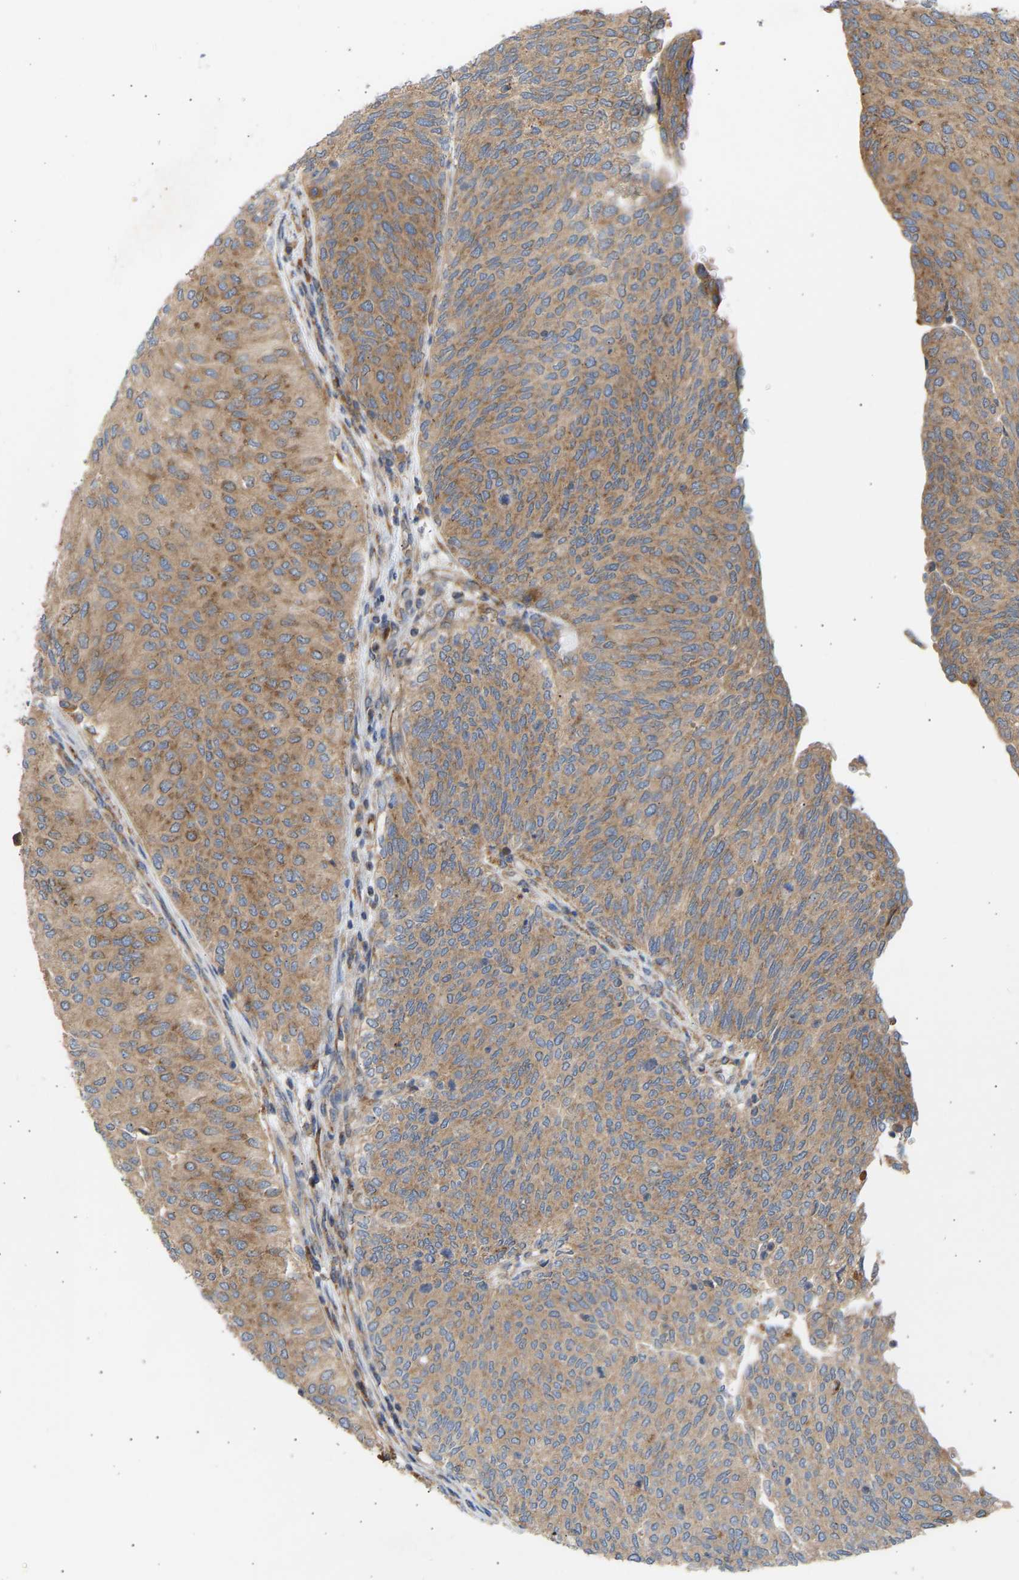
{"staining": {"intensity": "moderate", "quantity": ">75%", "location": "cytoplasmic/membranous"}, "tissue": "urothelial cancer", "cell_type": "Tumor cells", "image_type": "cancer", "snomed": [{"axis": "morphology", "description": "Urothelial carcinoma, Low grade"}, {"axis": "topography", "description": "Urinary bladder"}], "caption": "The immunohistochemical stain shows moderate cytoplasmic/membranous positivity in tumor cells of urothelial carcinoma (low-grade) tissue.", "gene": "GCN1", "patient": {"sex": "female", "age": 79}}